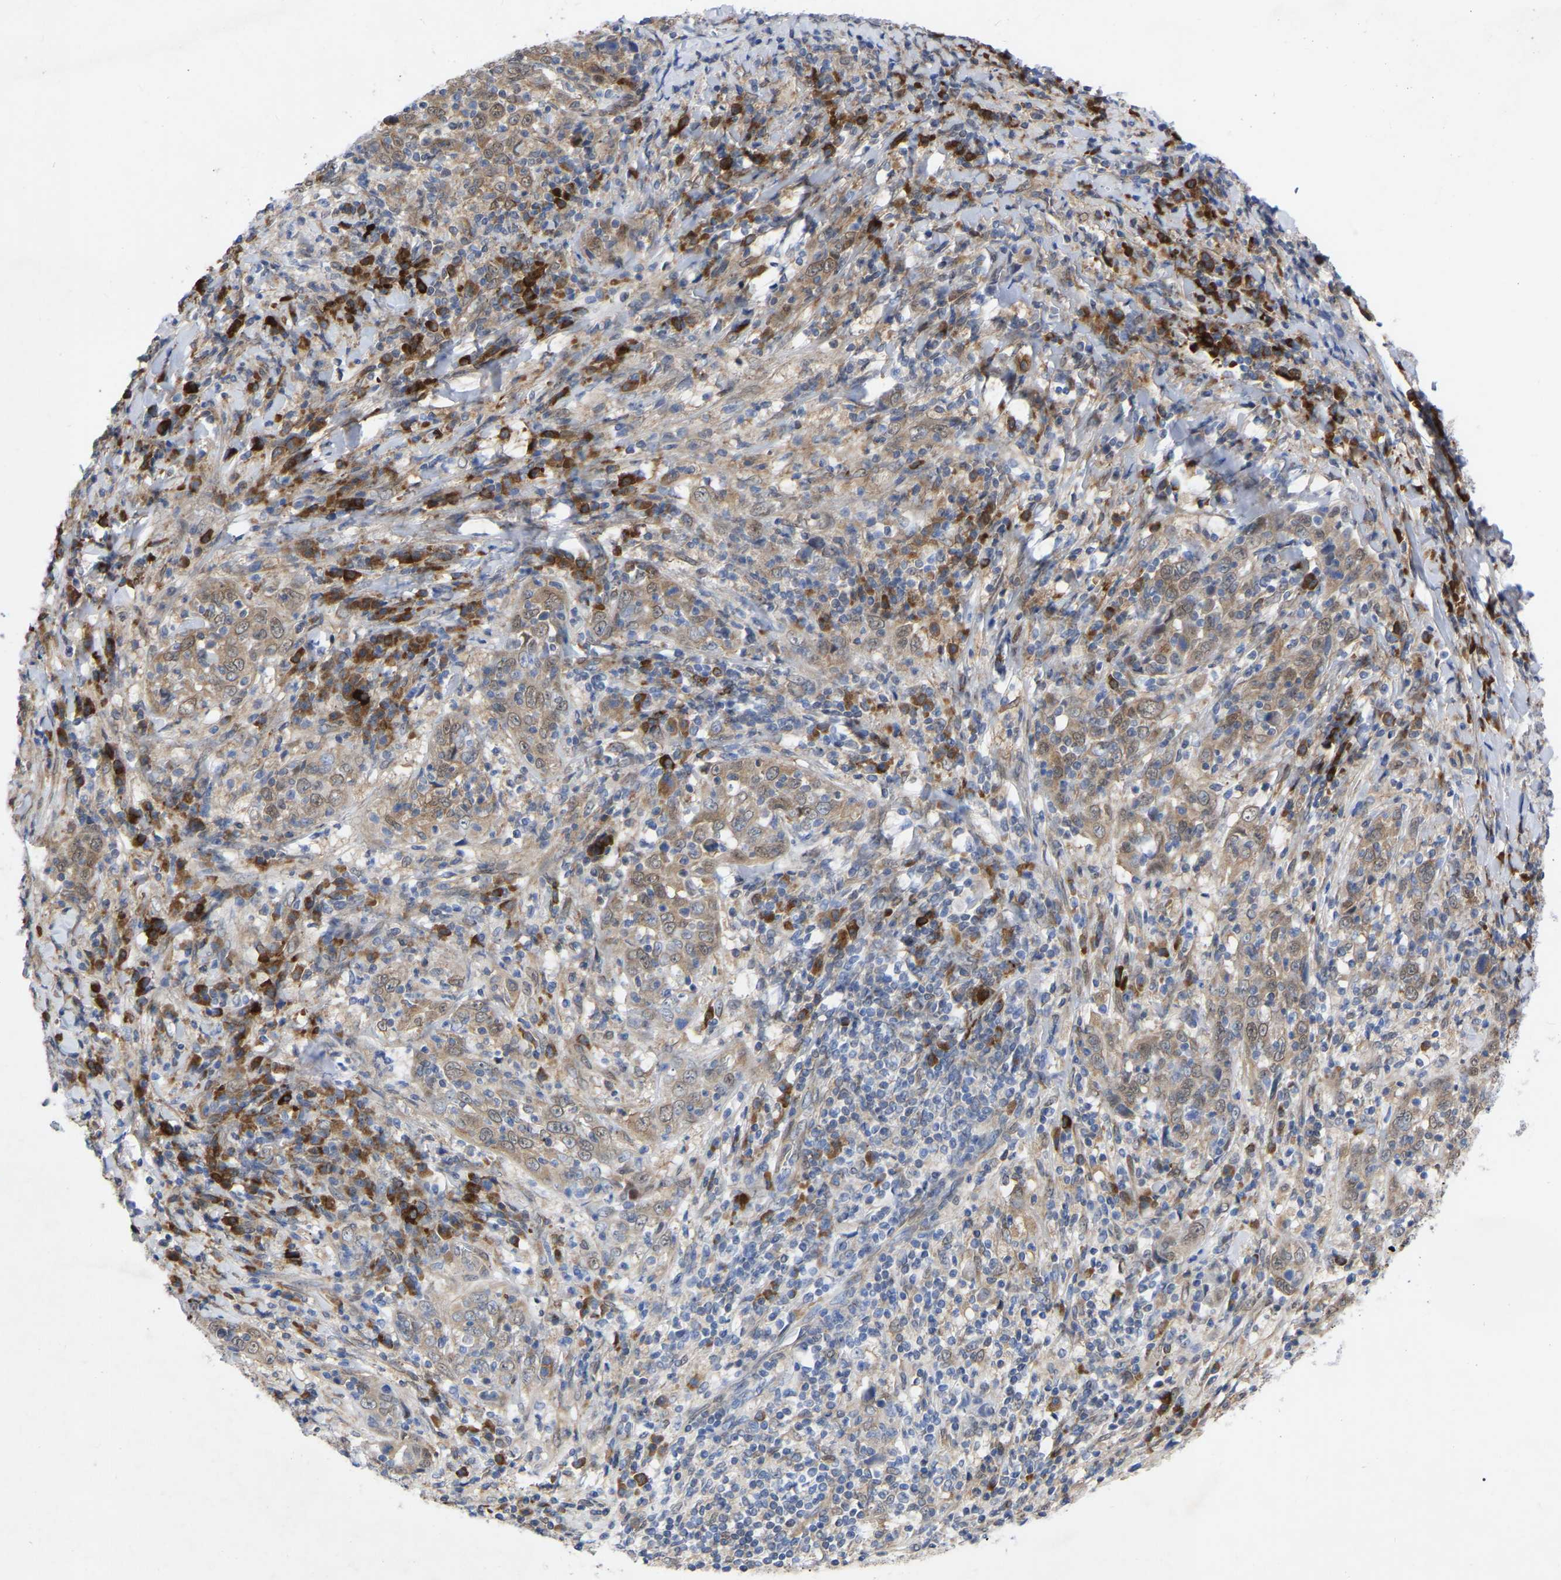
{"staining": {"intensity": "weak", "quantity": ">75%", "location": "cytoplasmic/membranous"}, "tissue": "cervical cancer", "cell_type": "Tumor cells", "image_type": "cancer", "snomed": [{"axis": "morphology", "description": "Squamous cell carcinoma, NOS"}, {"axis": "topography", "description": "Cervix"}], "caption": "Immunohistochemistry (IHC) micrograph of neoplastic tissue: cervical cancer stained using IHC displays low levels of weak protein expression localized specifically in the cytoplasmic/membranous of tumor cells, appearing as a cytoplasmic/membranous brown color.", "gene": "UBE4B", "patient": {"sex": "female", "age": 46}}